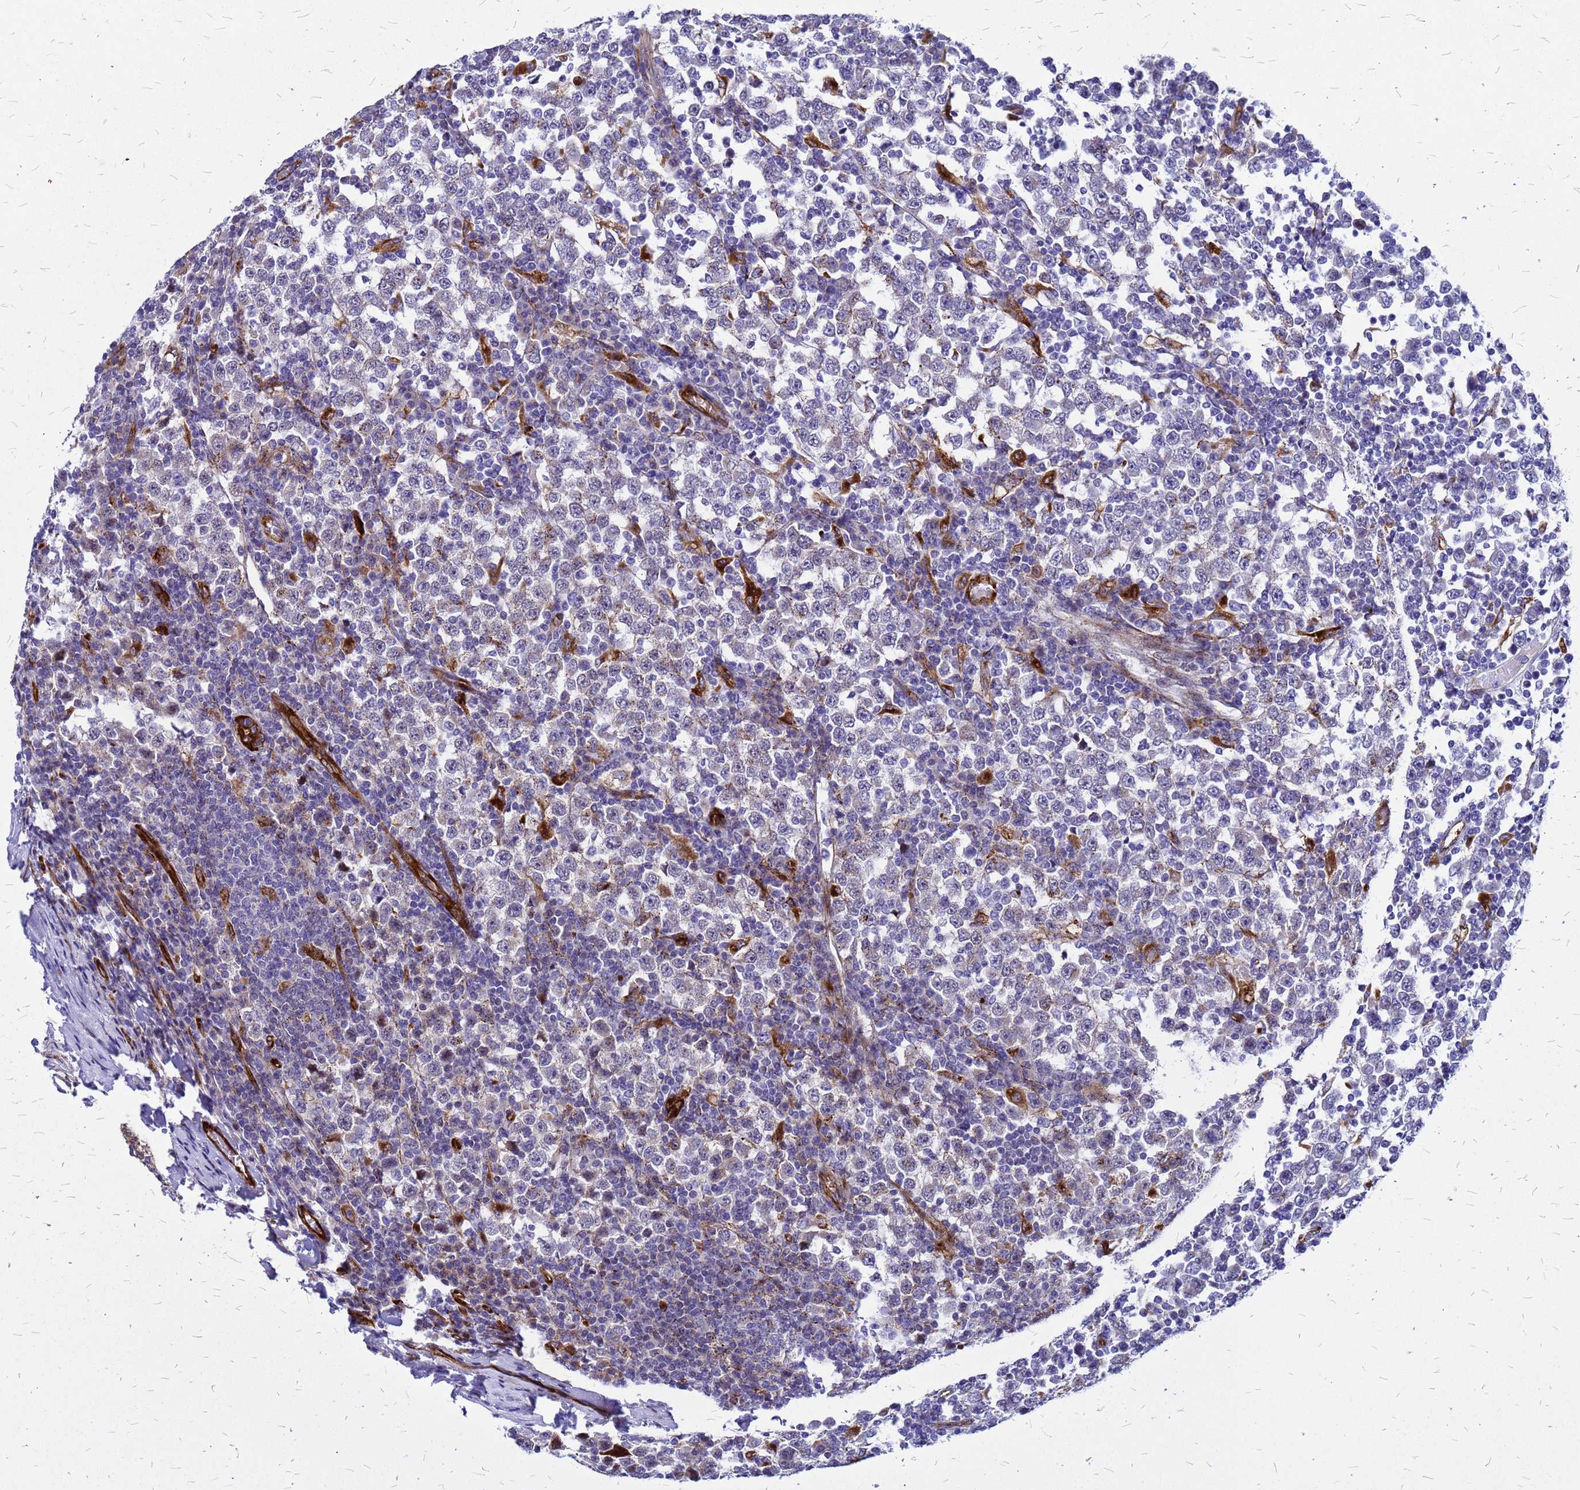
{"staining": {"intensity": "weak", "quantity": "<25%", "location": "cytoplasmic/membranous,nuclear"}, "tissue": "testis cancer", "cell_type": "Tumor cells", "image_type": "cancer", "snomed": [{"axis": "morphology", "description": "Seminoma, NOS"}, {"axis": "topography", "description": "Testis"}], "caption": "The photomicrograph shows no significant positivity in tumor cells of testis seminoma.", "gene": "NOSTRIN", "patient": {"sex": "male", "age": 65}}